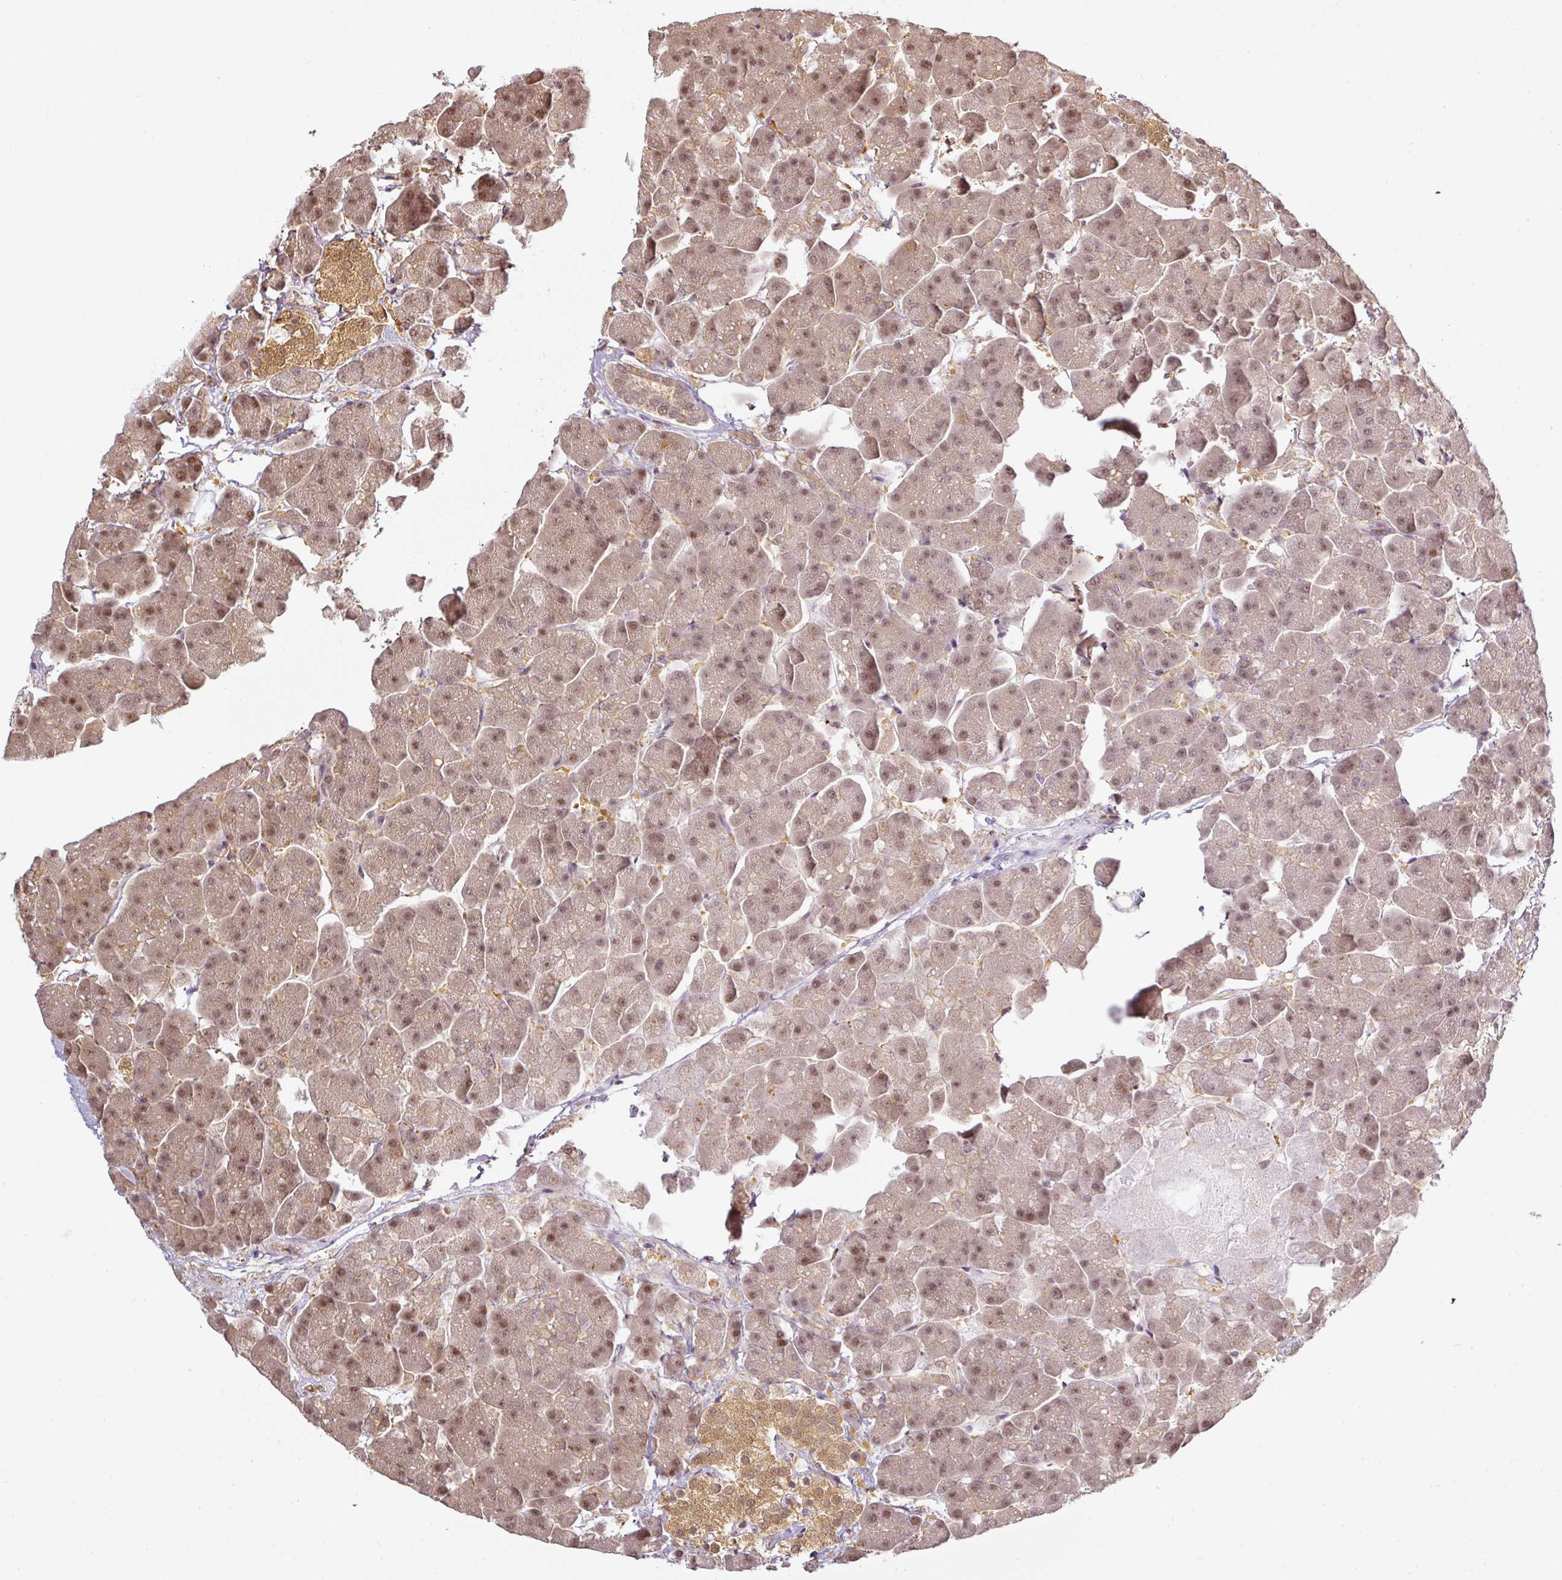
{"staining": {"intensity": "weak", "quantity": "25%-75%", "location": "cytoplasmic/membranous,nuclear"}, "tissue": "pancreas", "cell_type": "Exocrine glandular cells", "image_type": "normal", "snomed": [{"axis": "morphology", "description": "Normal tissue, NOS"}, {"axis": "topography", "description": "Pancreas"}, {"axis": "topography", "description": "Peripheral nerve tissue"}], "caption": "This photomicrograph displays unremarkable pancreas stained with immunohistochemistry to label a protein in brown. The cytoplasmic/membranous,nuclear of exocrine glandular cells show weak positivity for the protein. Nuclei are counter-stained blue.", "gene": "ANKRD18A", "patient": {"sex": "male", "age": 54}}